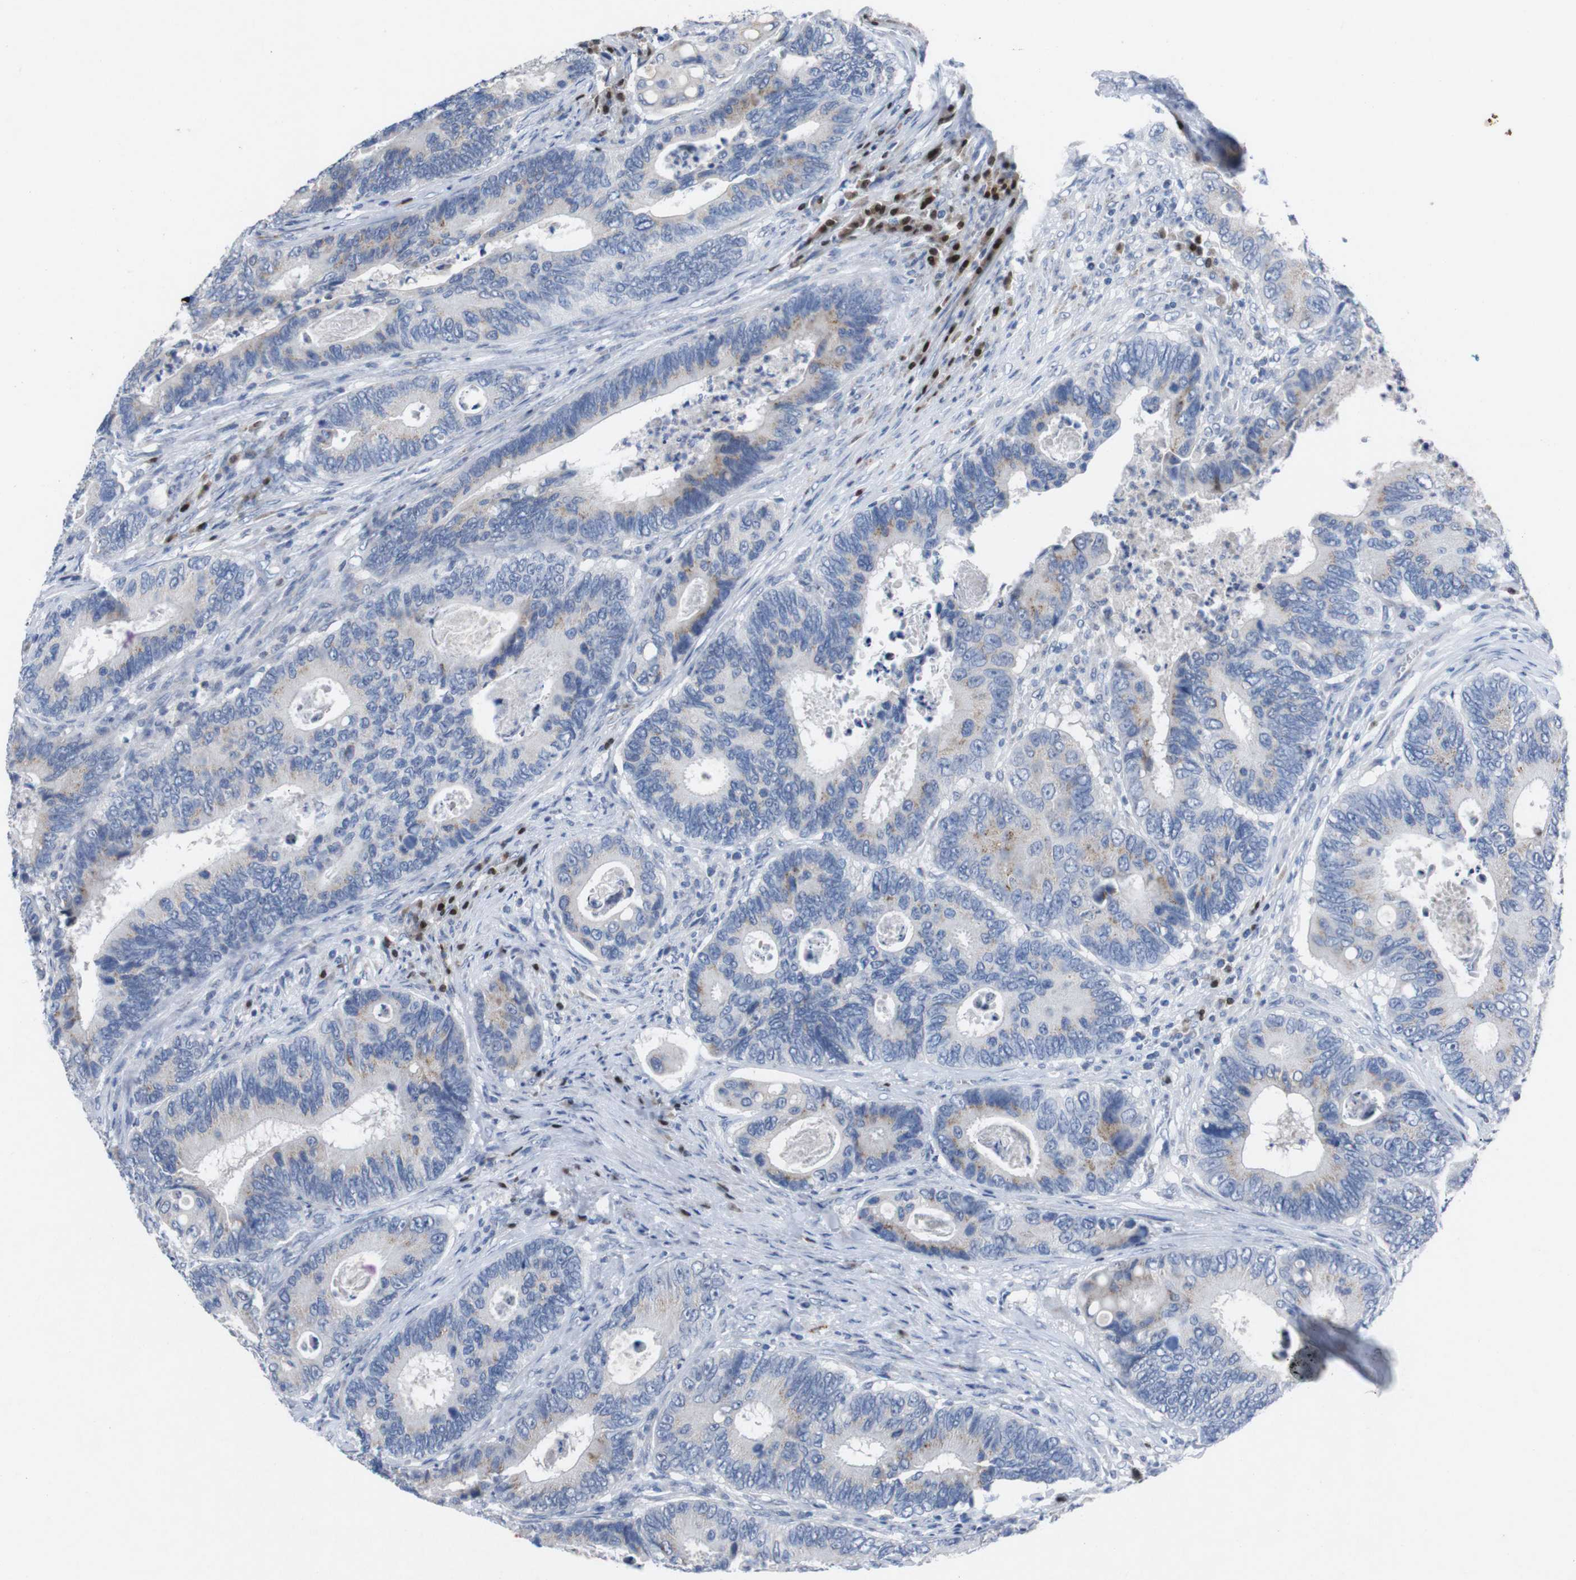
{"staining": {"intensity": "moderate", "quantity": "<25%", "location": "cytoplasmic/membranous"}, "tissue": "colorectal cancer", "cell_type": "Tumor cells", "image_type": "cancer", "snomed": [{"axis": "morphology", "description": "Inflammation, NOS"}, {"axis": "morphology", "description": "Adenocarcinoma, NOS"}, {"axis": "topography", "description": "Colon"}], "caption": "High-power microscopy captured an immunohistochemistry (IHC) histopathology image of colorectal cancer, revealing moderate cytoplasmic/membranous positivity in approximately <25% of tumor cells.", "gene": "IRF4", "patient": {"sex": "male", "age": 72}}